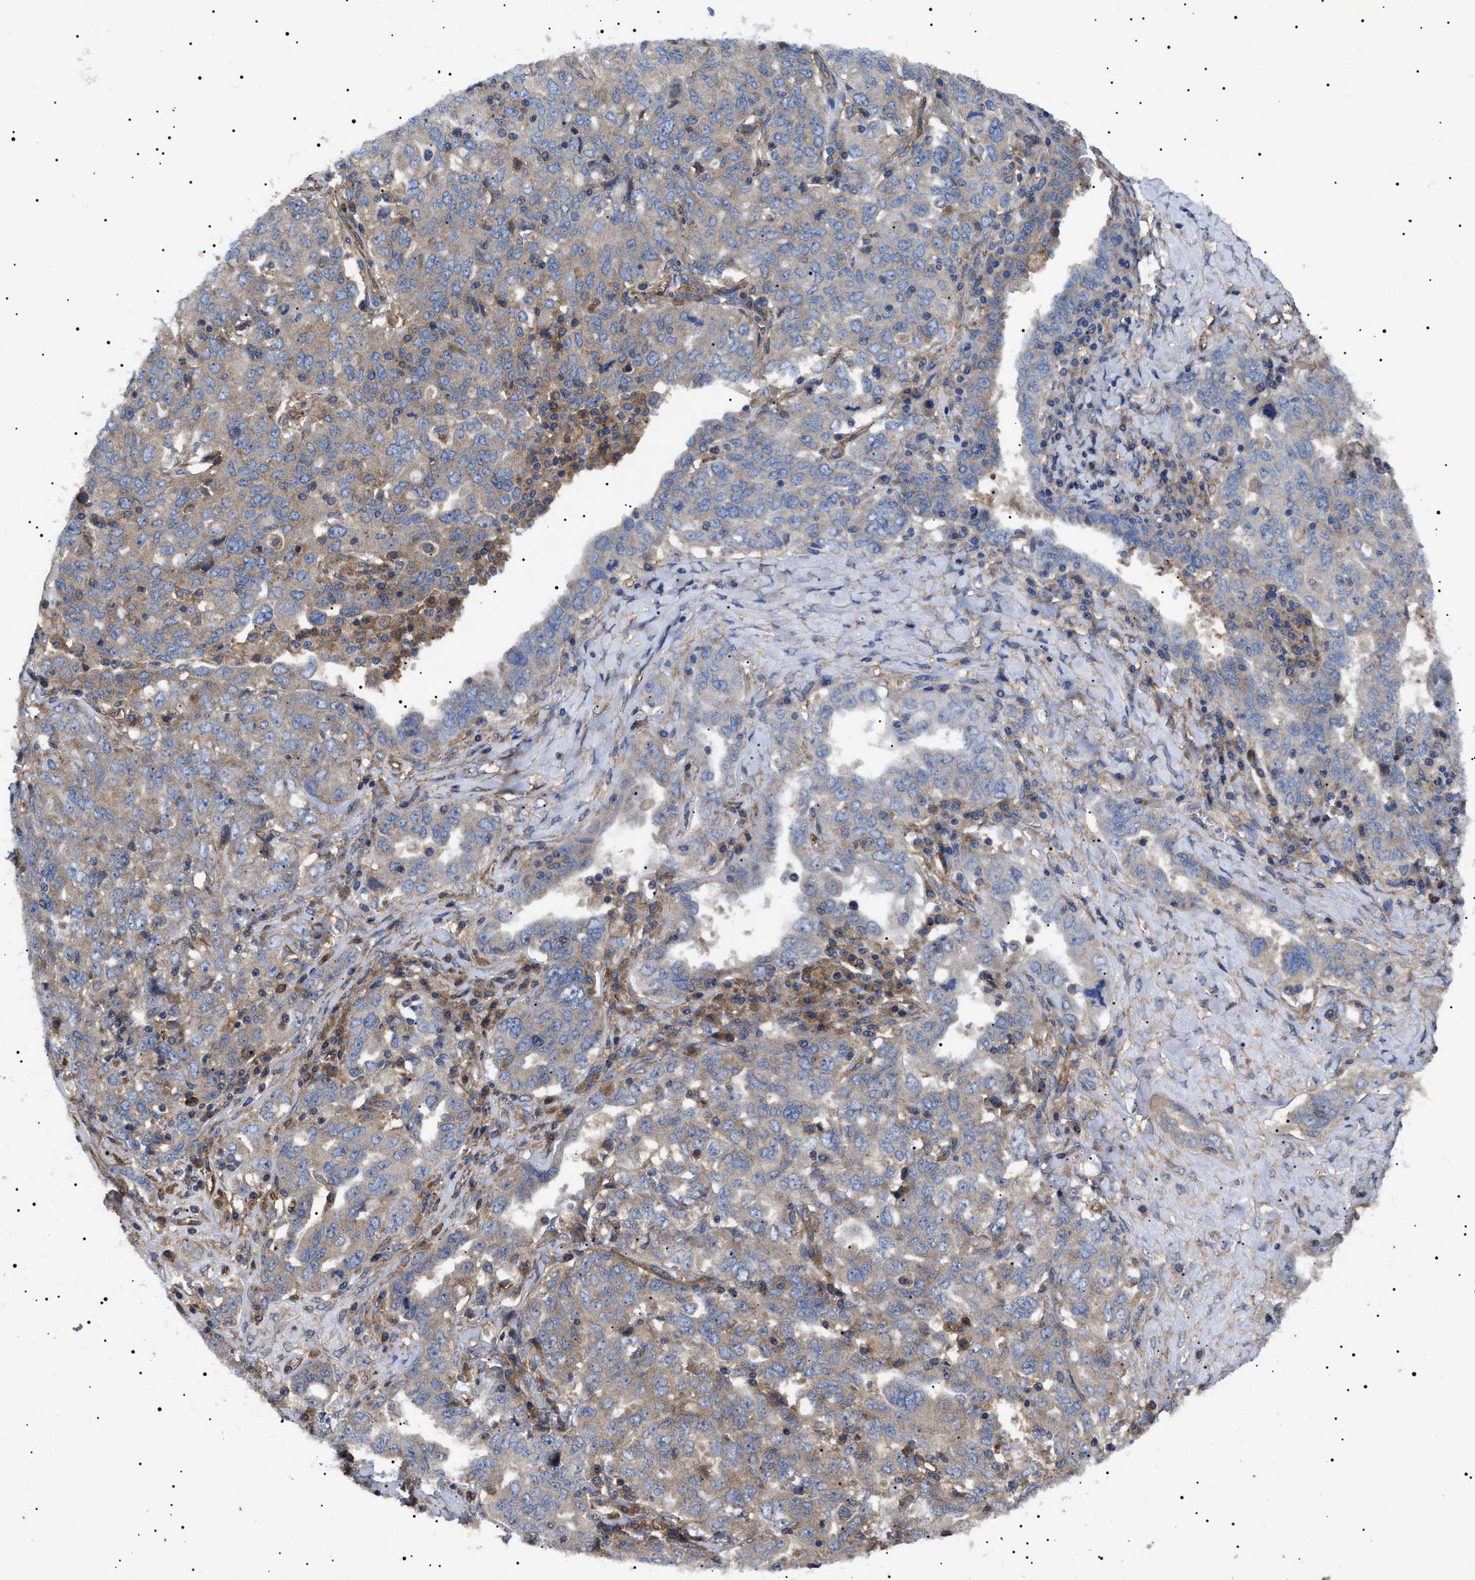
{"staining": {"intensity": "weak", "quantity": "25%-75%", "location": "cytoplasmic/membranous"}, "tissue": "ovarian cancer", "cell_type": "Tumor cells", "image_type": "cancer", "snomed": [{"axis": "morphology", "description": "Carcinoma, endometroid"}, {"axis": "topography", "description": "Ovary"}], "caption": "This is a histology image of IHC staining of ovarian endometroid carcinoma, which shows weak staining in the cytoplasmic/membranous of tumor cells.", "gene": "TPP2", "patient": {"sex": "female", "age": 62}}